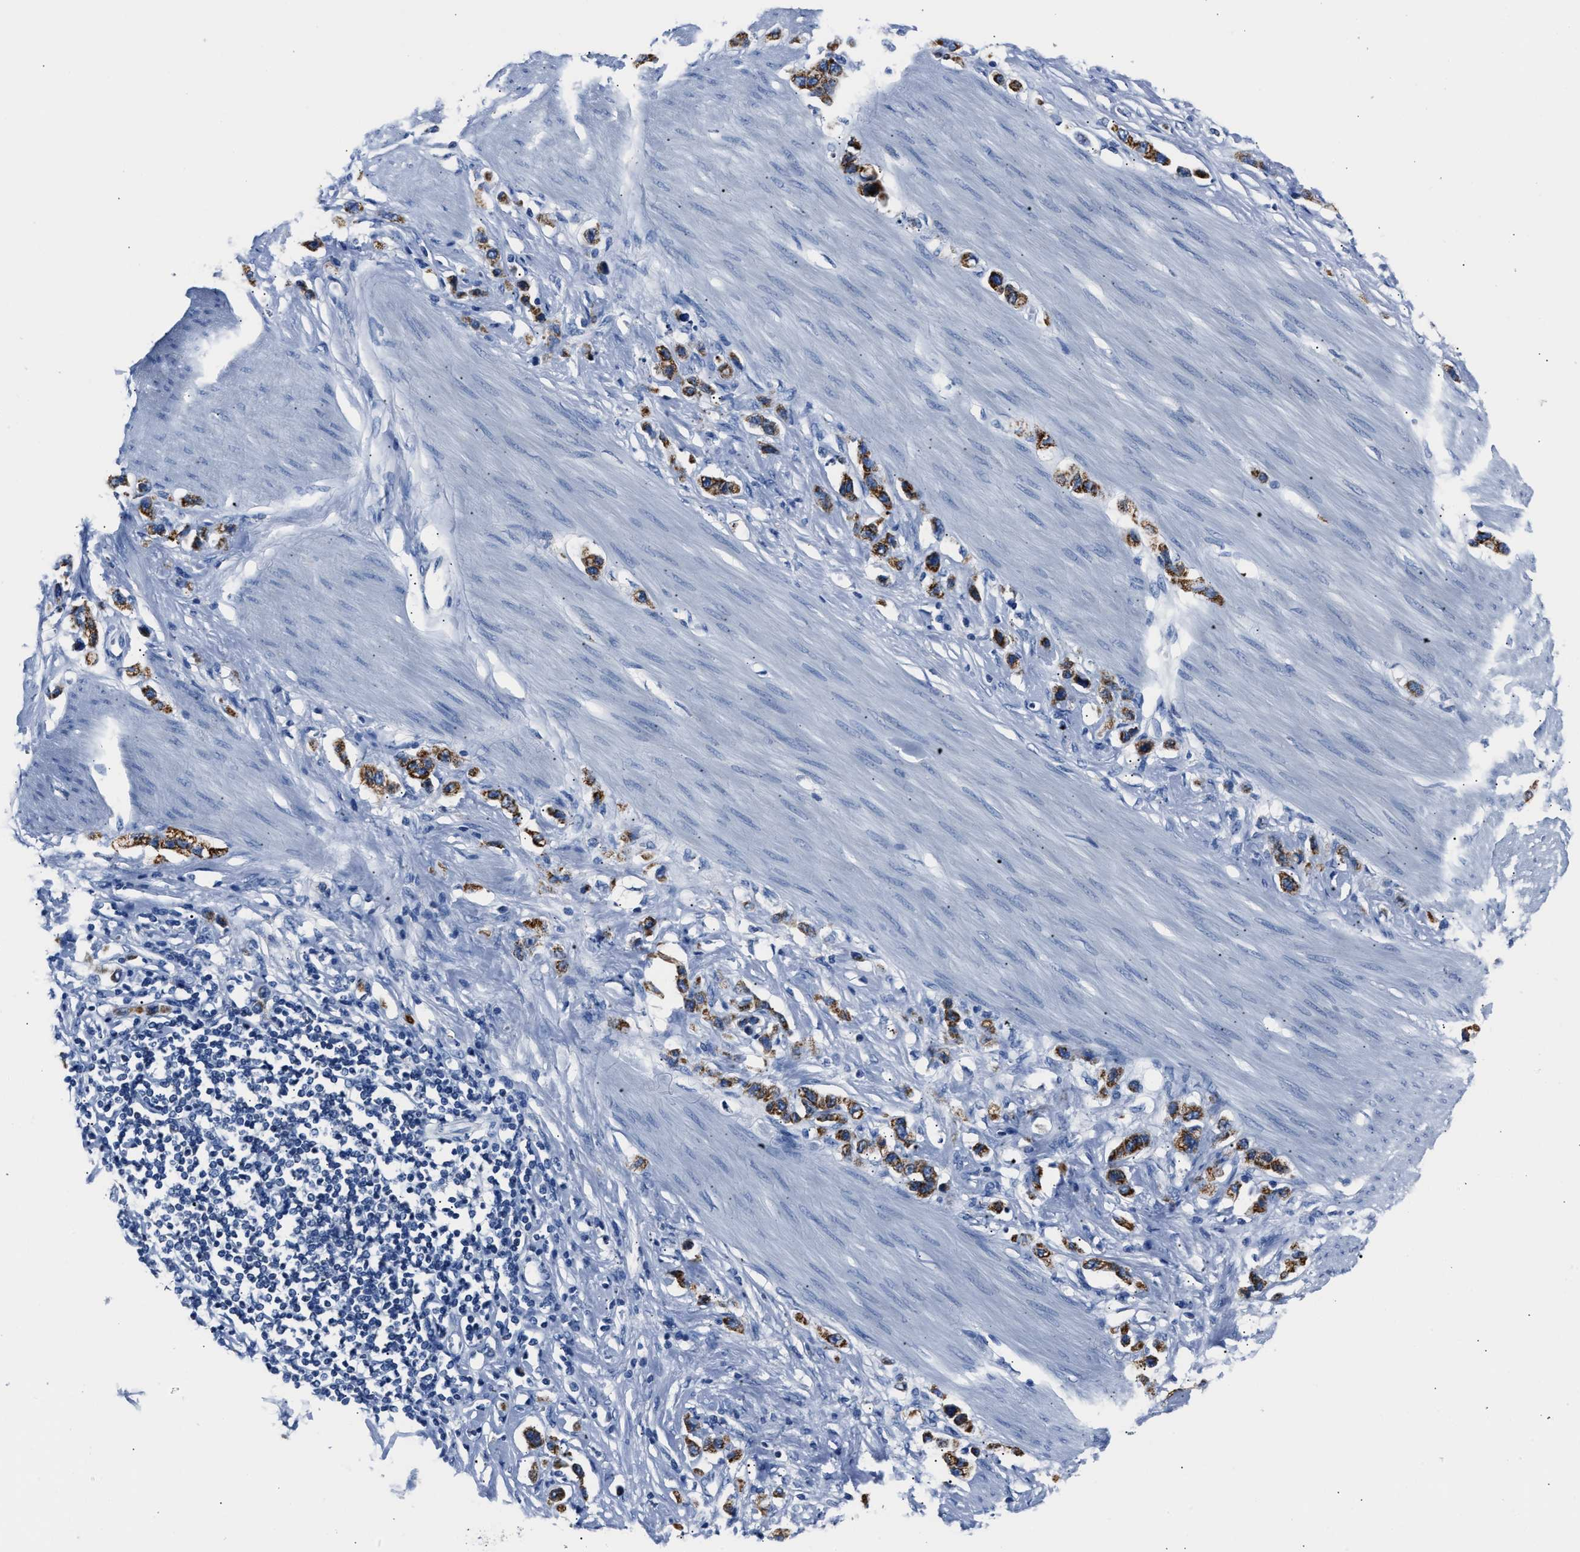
{"staining": {"intensity": "strong", "quantity": ">75%", "location": "cytoplasmic/membranous"}, "tissue": "stomach cancer", "cell_type": "Tumor cells", "image_type": "cancer", "snomed": [{"axis": "morphology", "description": "Adenocarcinoma, NOS"}, {"axis": "topography", "description": "Stomach"}], "caption": "The micrograph shows staining of adenocarcinoma (stomach), revealing strong cytoplasmic/membranous protein positivity (brown color) within tumor cells.", "gene": "AMACR", "patient": {"sex": "female", "age": 65}}